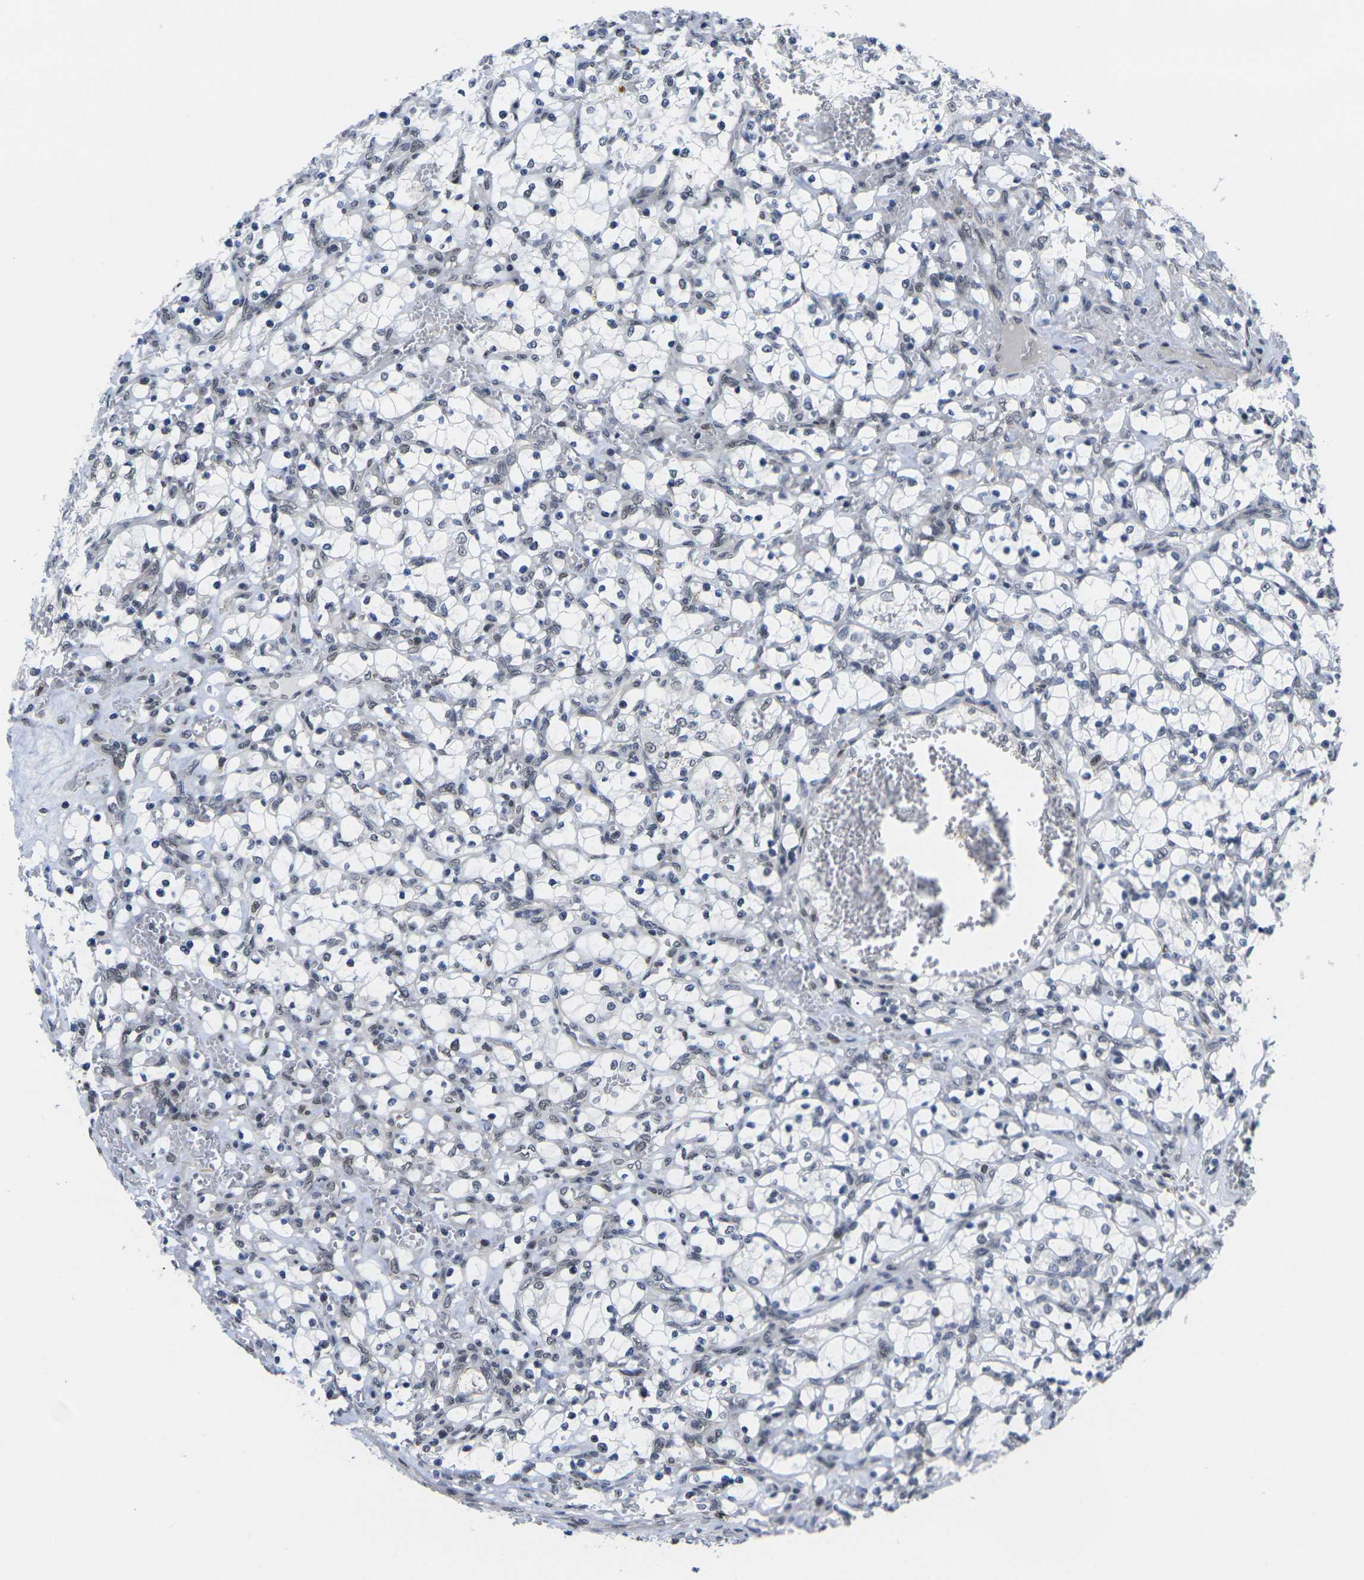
{"staining": {"intensity": "negative", "quantity": "none", "location": "none"}, "tissue": "renal cancer", "cell_type": "Tumor cells", "image_type": "cancer", "snomed": [{"axis": "morphology", "description": "Adenocarcinoma, NOS"}, {"axis": "topography", "description": "Kidney"}], "caption": "Micrograph shows no protein positivity in tumor cells of renal cancer (adenocarcinoma) tissue. (Immunohistochemistry (ihc), brightfield microscopy, high magnification).", "gene": "RBM7", "patient": {"sex": "female", "age": 69}}